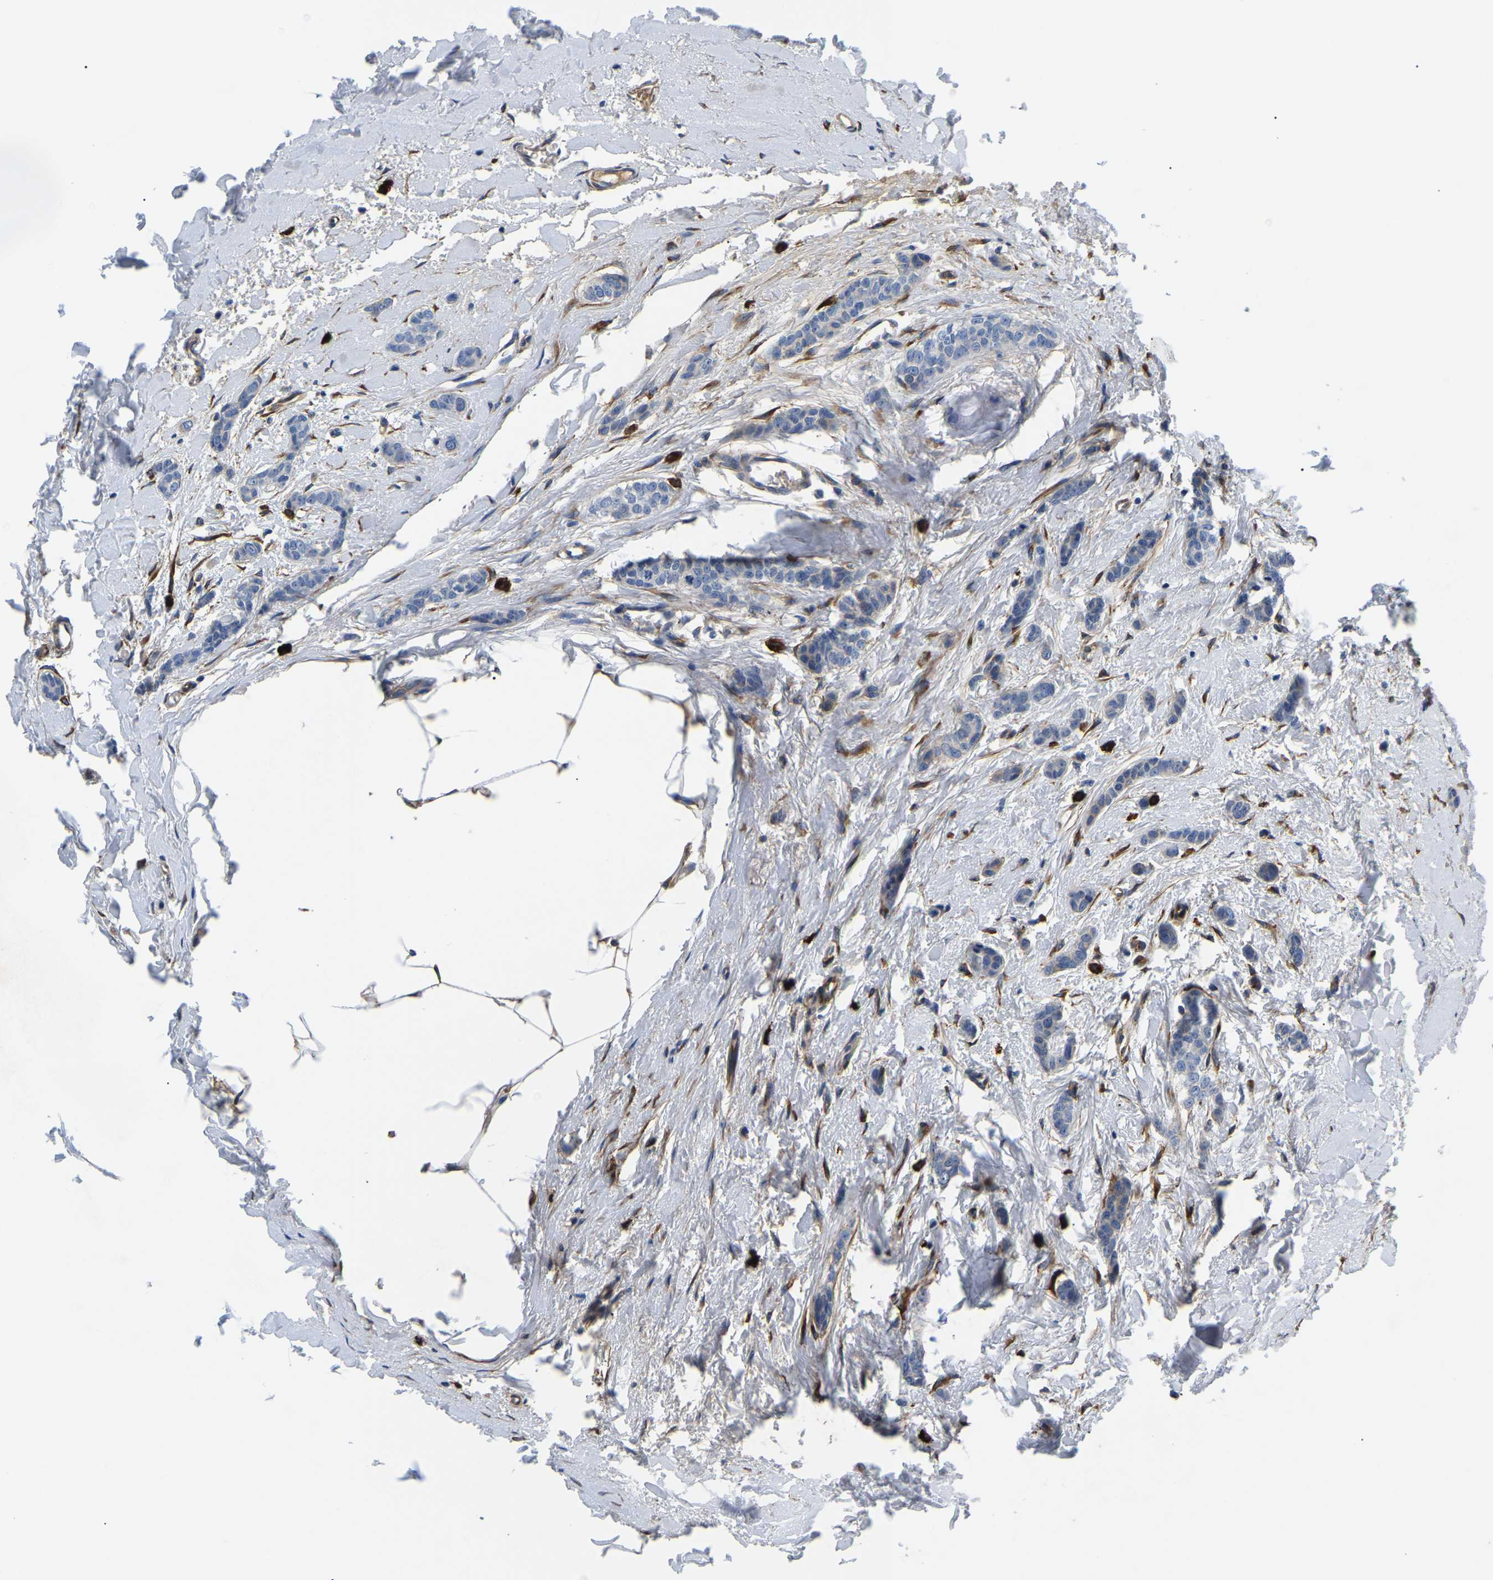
{"staining": {"intensity": "negative", "quantity": "none", "location": "none"}, "tissue": "breast cancer", "cell_type": "Tumor cells", "image_type": "cancer", "snomed": [{"axis": "morphology", "description": "Lobular carcinoma"}, {"axis": "topography", "description": "Skin"}, {"axis": "topography", "description": "Breast"}], "caption": "Lobular carcinoma (breast) stained for a protein using immunohistochemistry (IHC) demonstrates no staining tumor cells.", "gene": "DUSP8", "patient": {"sex": "female", "age": 46}}